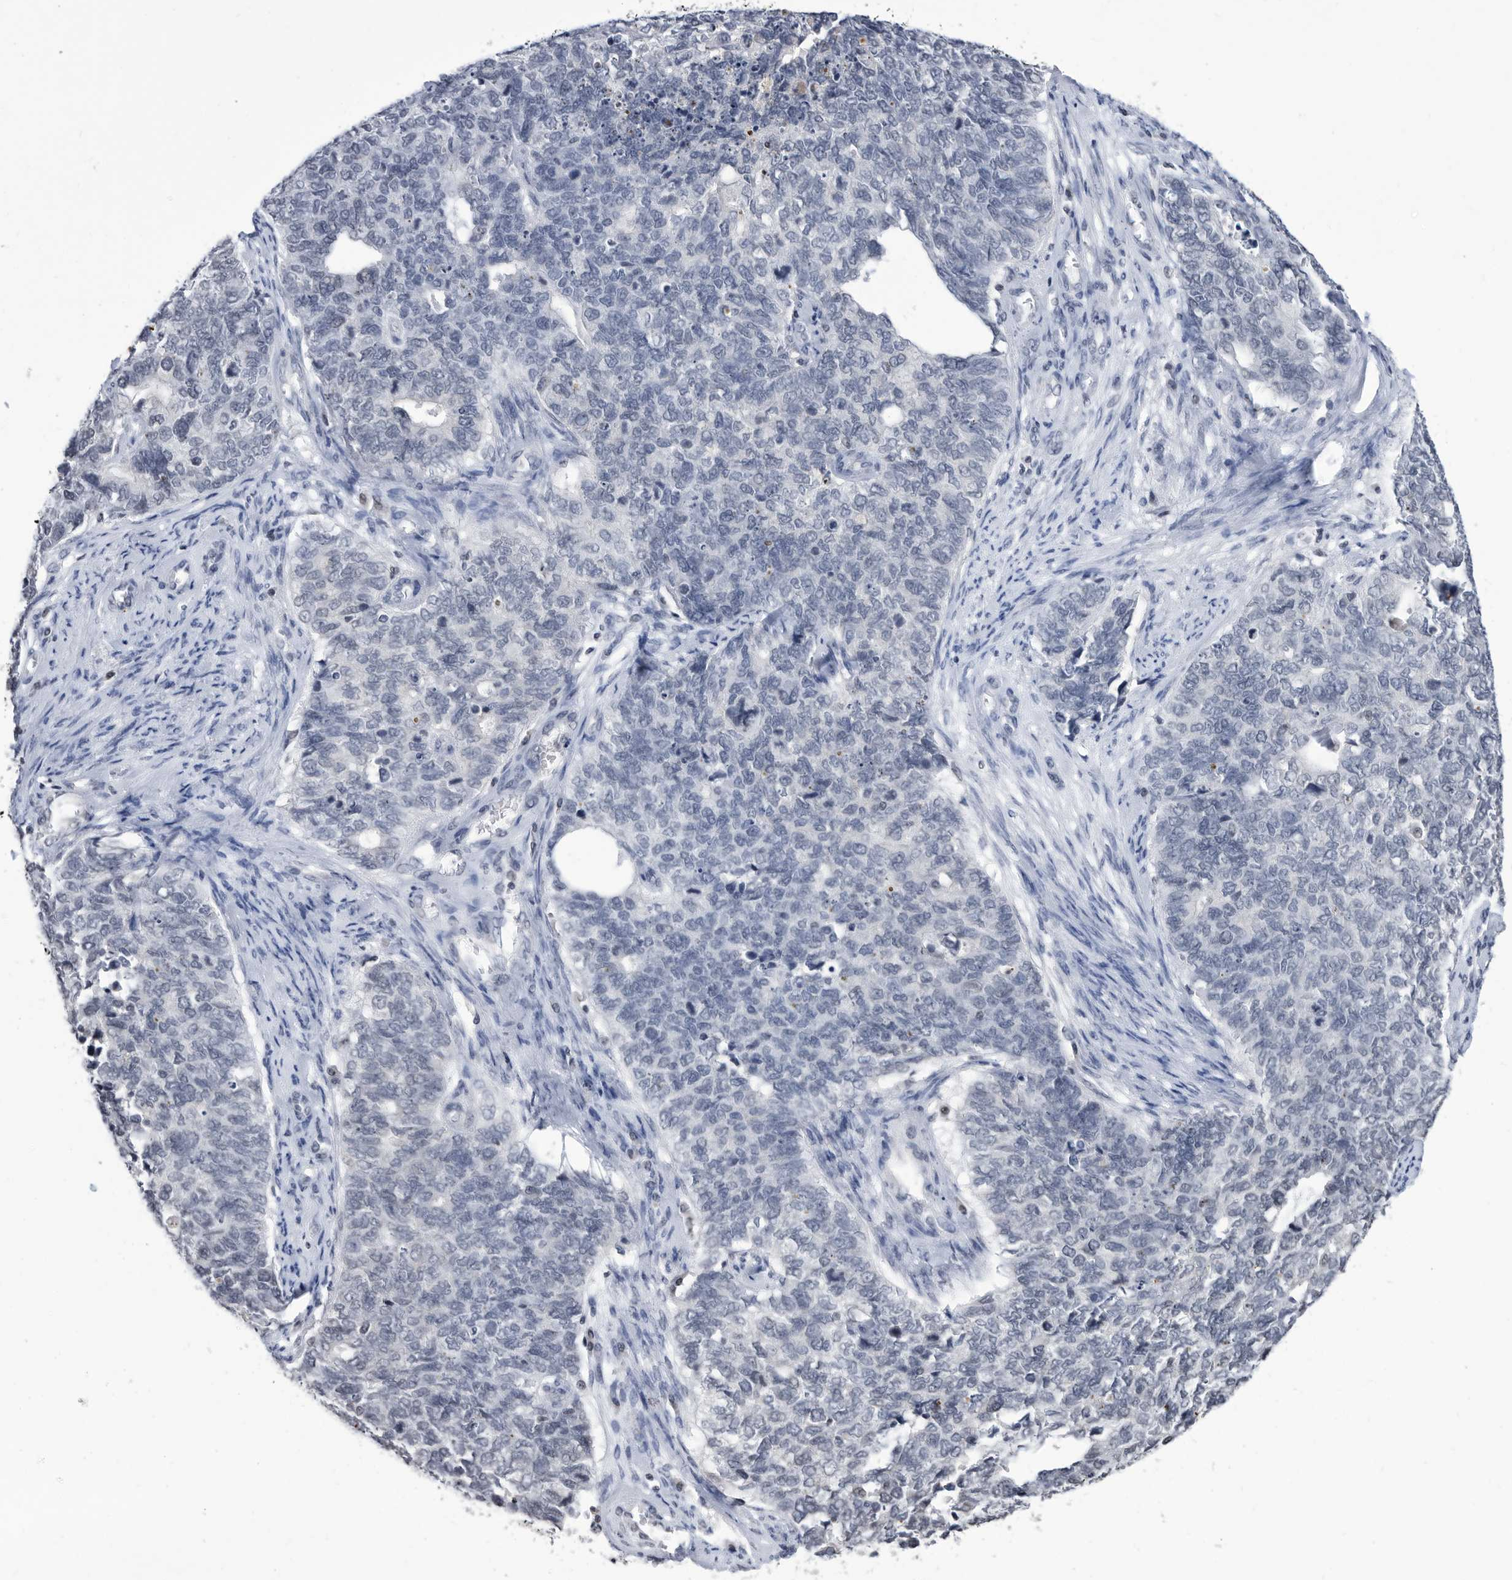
{"staining": {"intensity": "negative", "quantity": "none", "location": "none"}, "tissue": "cervical cancer", "cell_type": "Tumor cells", "image_type": "cancer", "snomed": [{"axis": "morphology", "description": "Squamous cell carcinoma, NOS"}, {"axis": "topography", "description": "Cervix"}], "caption": "Immunohistochemical staining of human cervical cancer displays no significant positivity in tumor cells.", "gene": "TSTD1", "patient": {"sex": "female", "age": 63}}